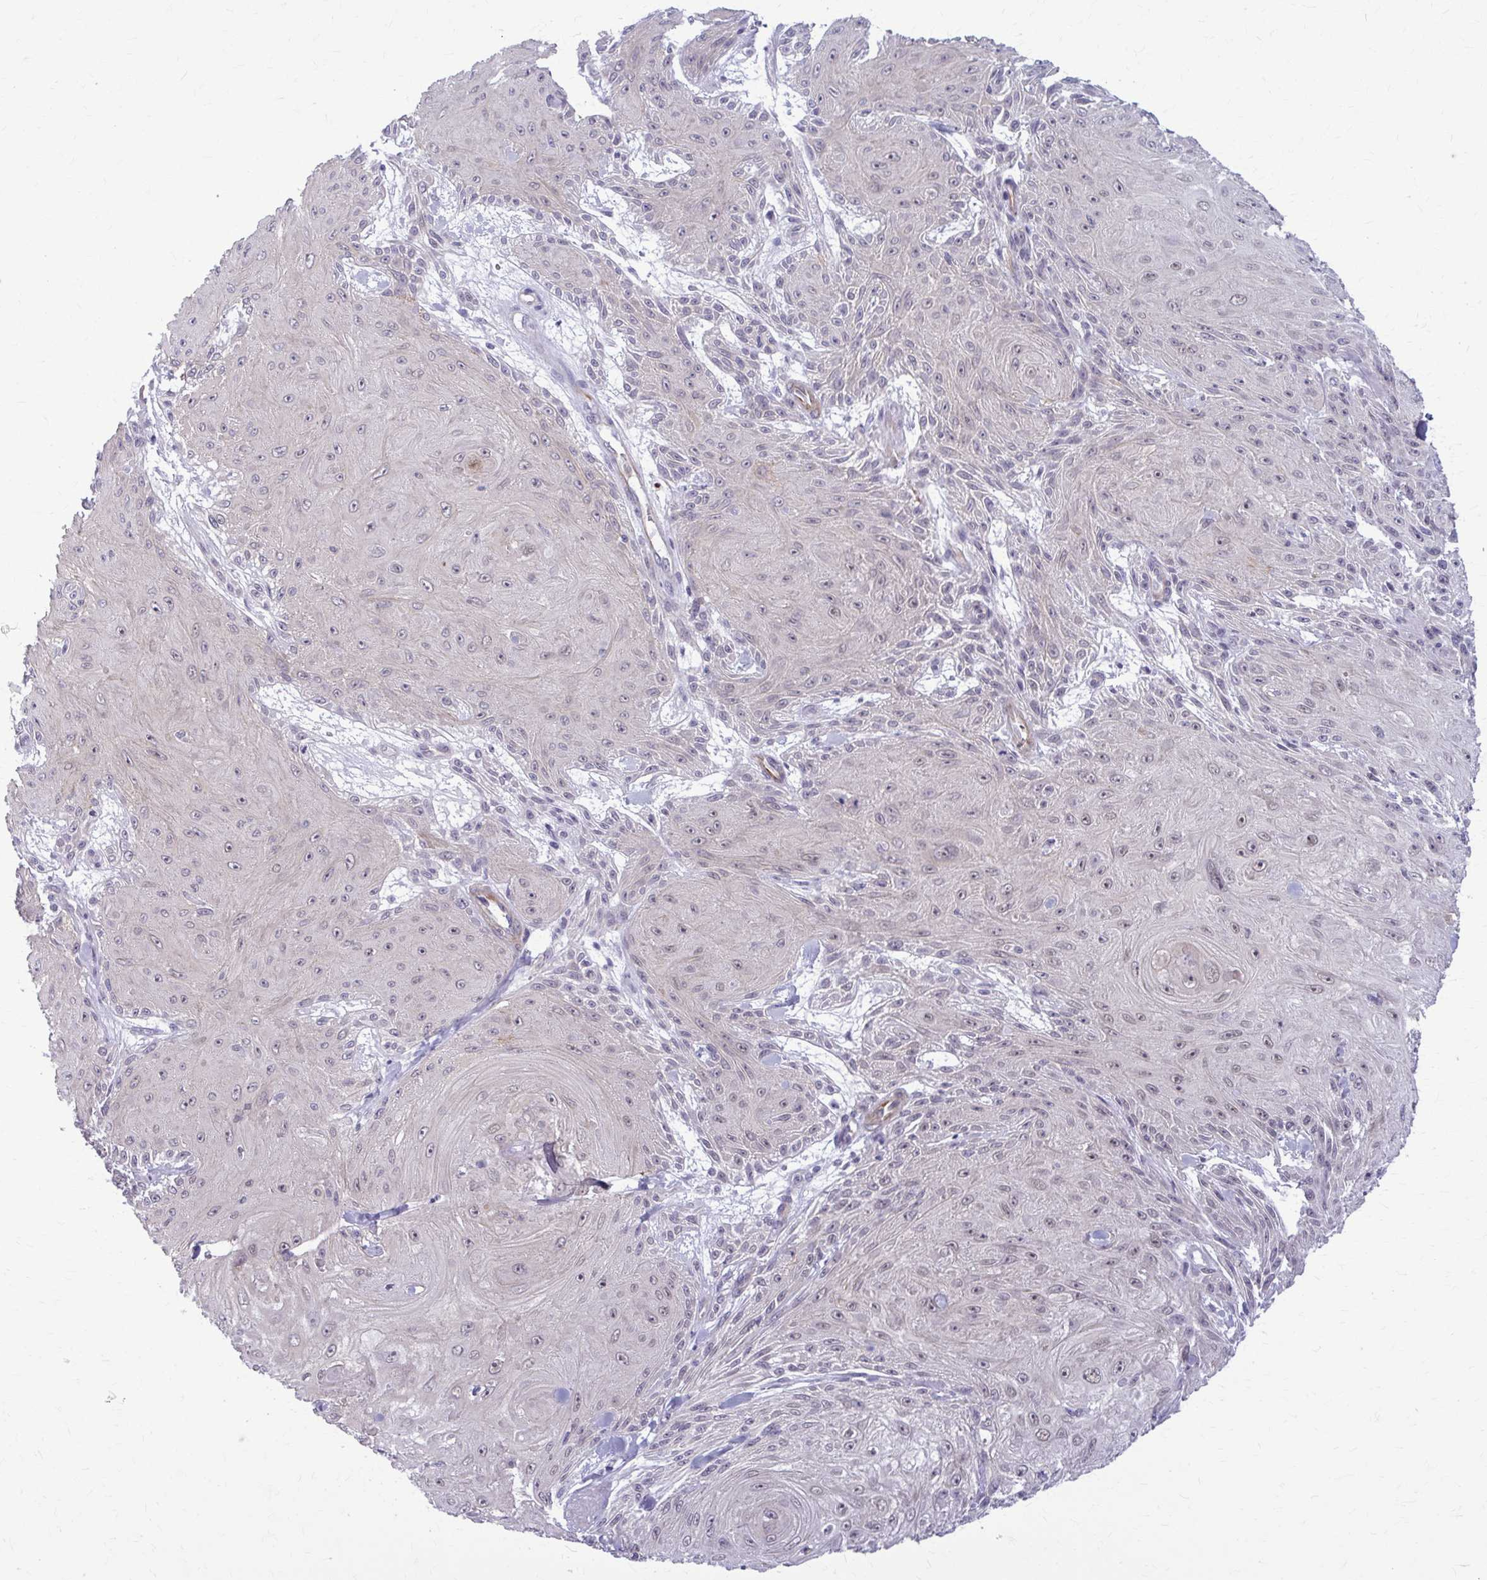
{"staining": {"intensity": "negative", "quantity": "none", "location": "none"}, "tissue": "skin cancer", "cell_type": "Tumor cells", "image_type": "cancer", "snomed": [{"axis": "morphology", "description": "Squamous cell carcinoma, NOS"}, {"axis": "topography", "description": "Skin"}], "caption": "The photomicrograph exhibits no staining of tumor cells in skin cancer (squamous cell carcinoma).", "gene": "NUMBL", "patient": {"sex": "male", "age": 88}}